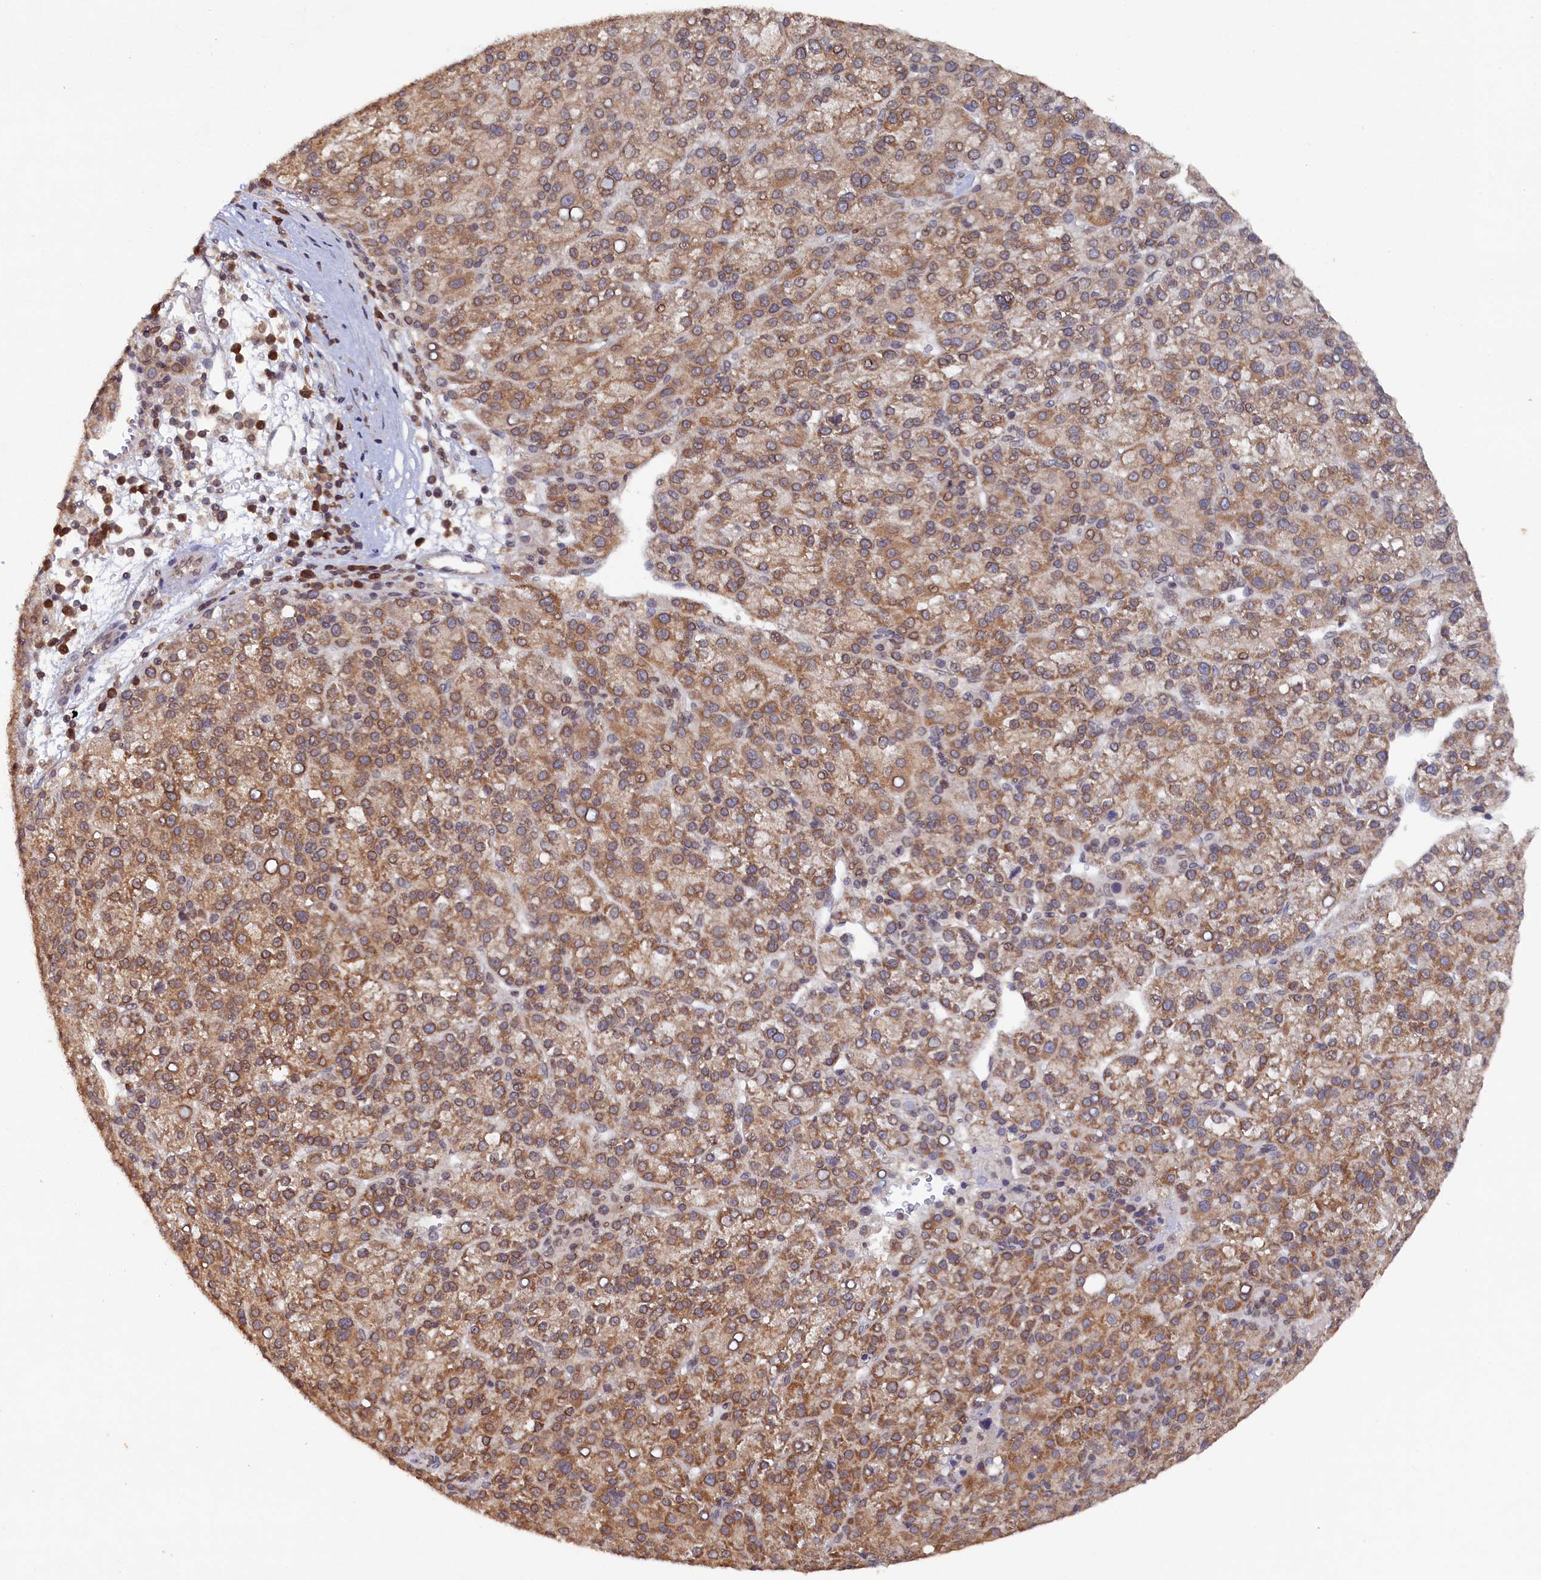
{"staining": {"intensity": "moderate", "quantity": ">75%", "location": "cytoplasmic/membranous"}, "tissue": "liver cancer", "cell_type": "Tumor cells", "image_type": "cancer", "snomed": [{"axis": "morphology", "description": "Carcinoma, Hepatocellular, NOS"}, {"axis": "topography", "description": "Liver"}], "caption": "About >75% of tumor cells in human liver cancer demonstrate moderate cytoplasmic/membranous protein staining as visualized by brown immunohistochemical staining.", "gene": "ANKEF1", "patient": {"sex": "female", "age": 58}}